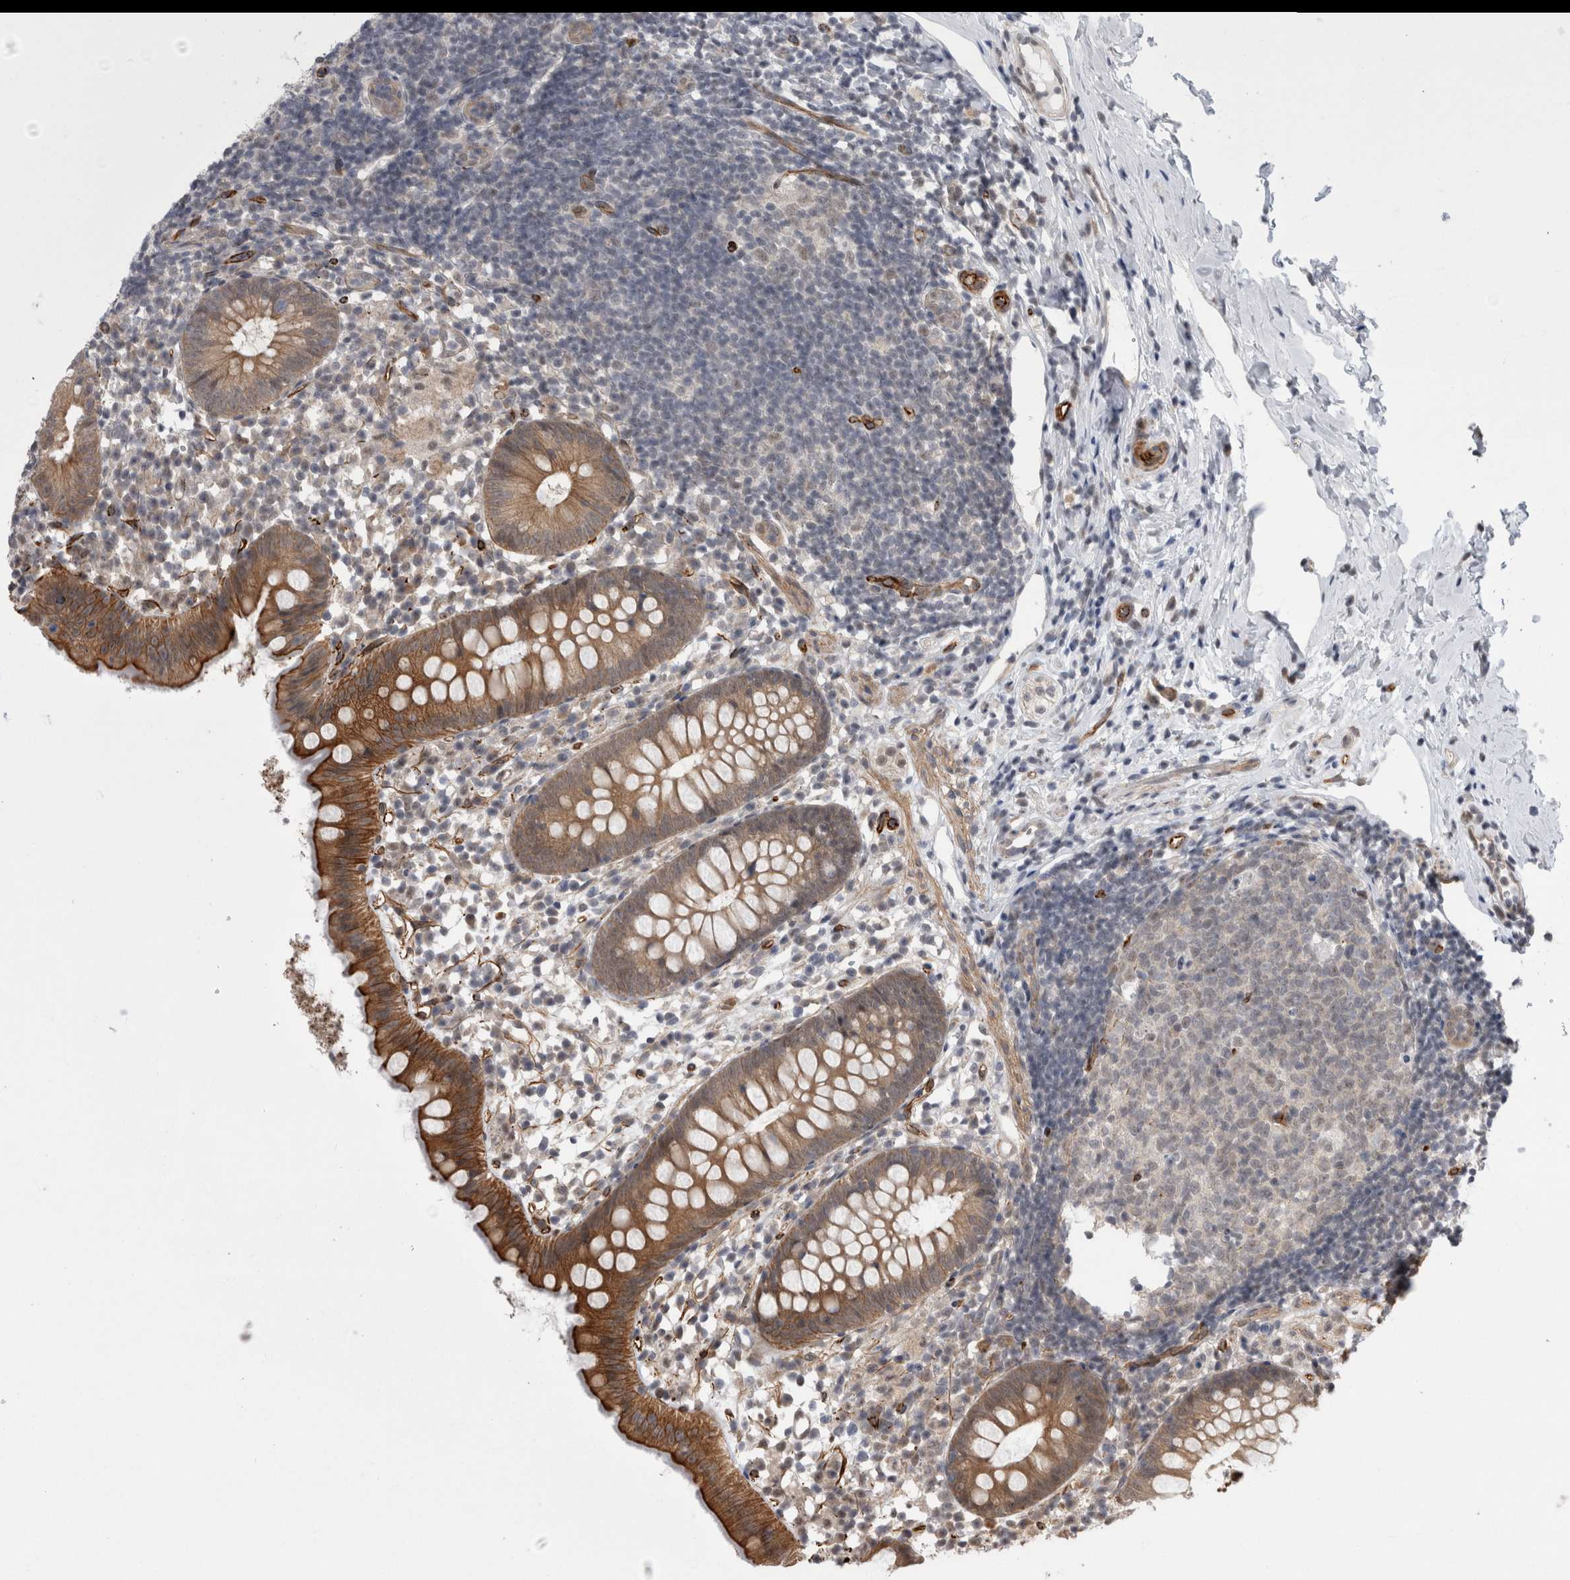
{"staining": {"intensity": "moderate", "quantity": ">75%", "location": "cytoplasmic/membranous"}, "tissue": "appendix", "cell_type": "Glandular cells", "image_type": "normal", "snomed": [{"axis": "morphology", "description": "Normal tissue, NOS"}, {"axis": "topography", "description": "Appendix"}], "caption": "Immunohistochemical staining of normal human appendix demonstrates medium levels of moderate cytoplasmic/membranous staining in about >75% of glandular cells.", "gene": "FAM83H", "patient": {"sex": "female", "age": 20}}